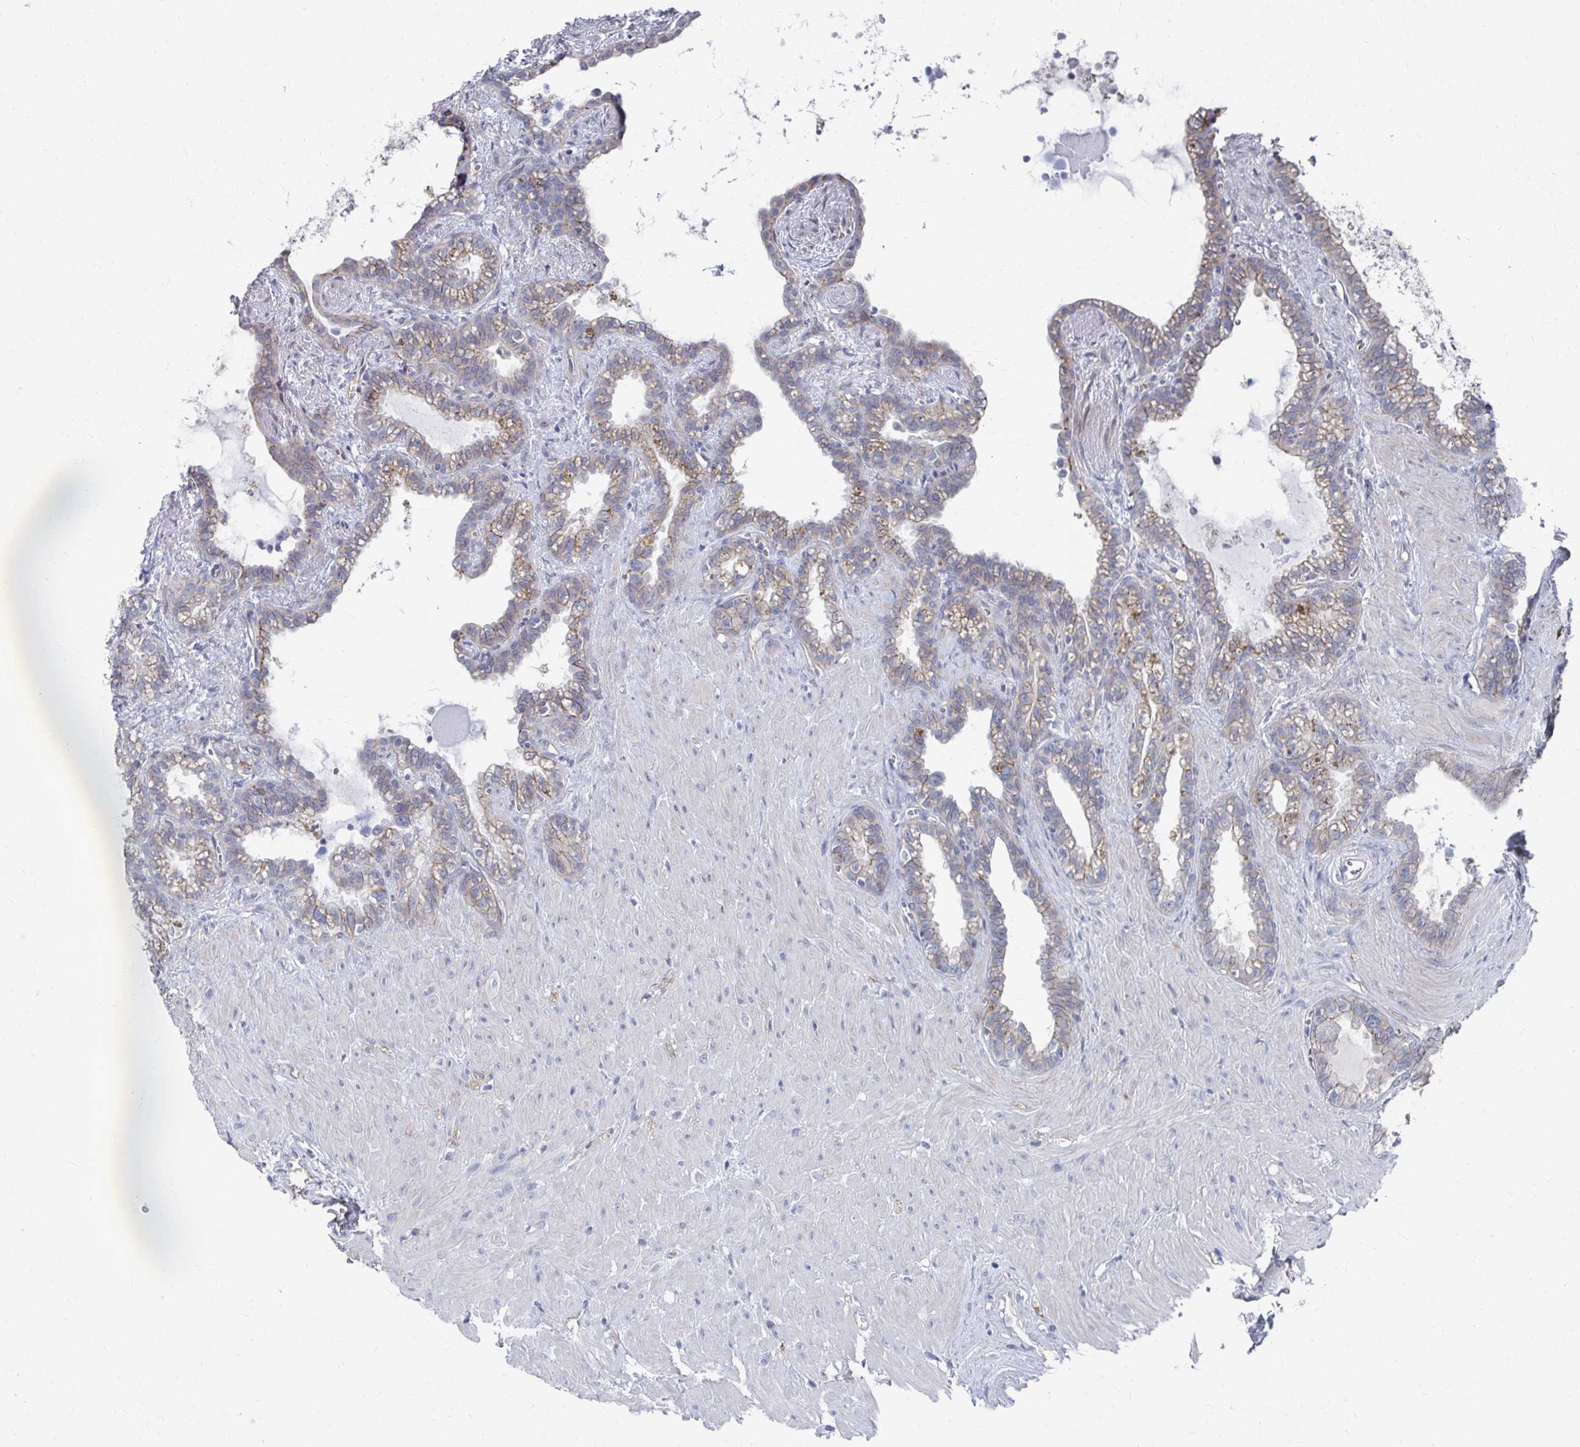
{"staining": {"intensity": "weak", "quantity": "<25%", "location": "cytoplasmic/membranous"}, "tissue": "seminal vesicle", "cell_type": "Glandular cells", "image_type": "normal", "snomed": [{"axis": "morphology", "description": "Normal tissue, NOS"}, {"axis": "topography", "description": "Seminal veicle"}], "caption": "An IHC histopathology image of benign seminal vesicle is shown. There is no staining in glandular cells of seminal vesicle.", "gene": "PLEKHG7", "patient": {"sex": "male", "age": 76}}